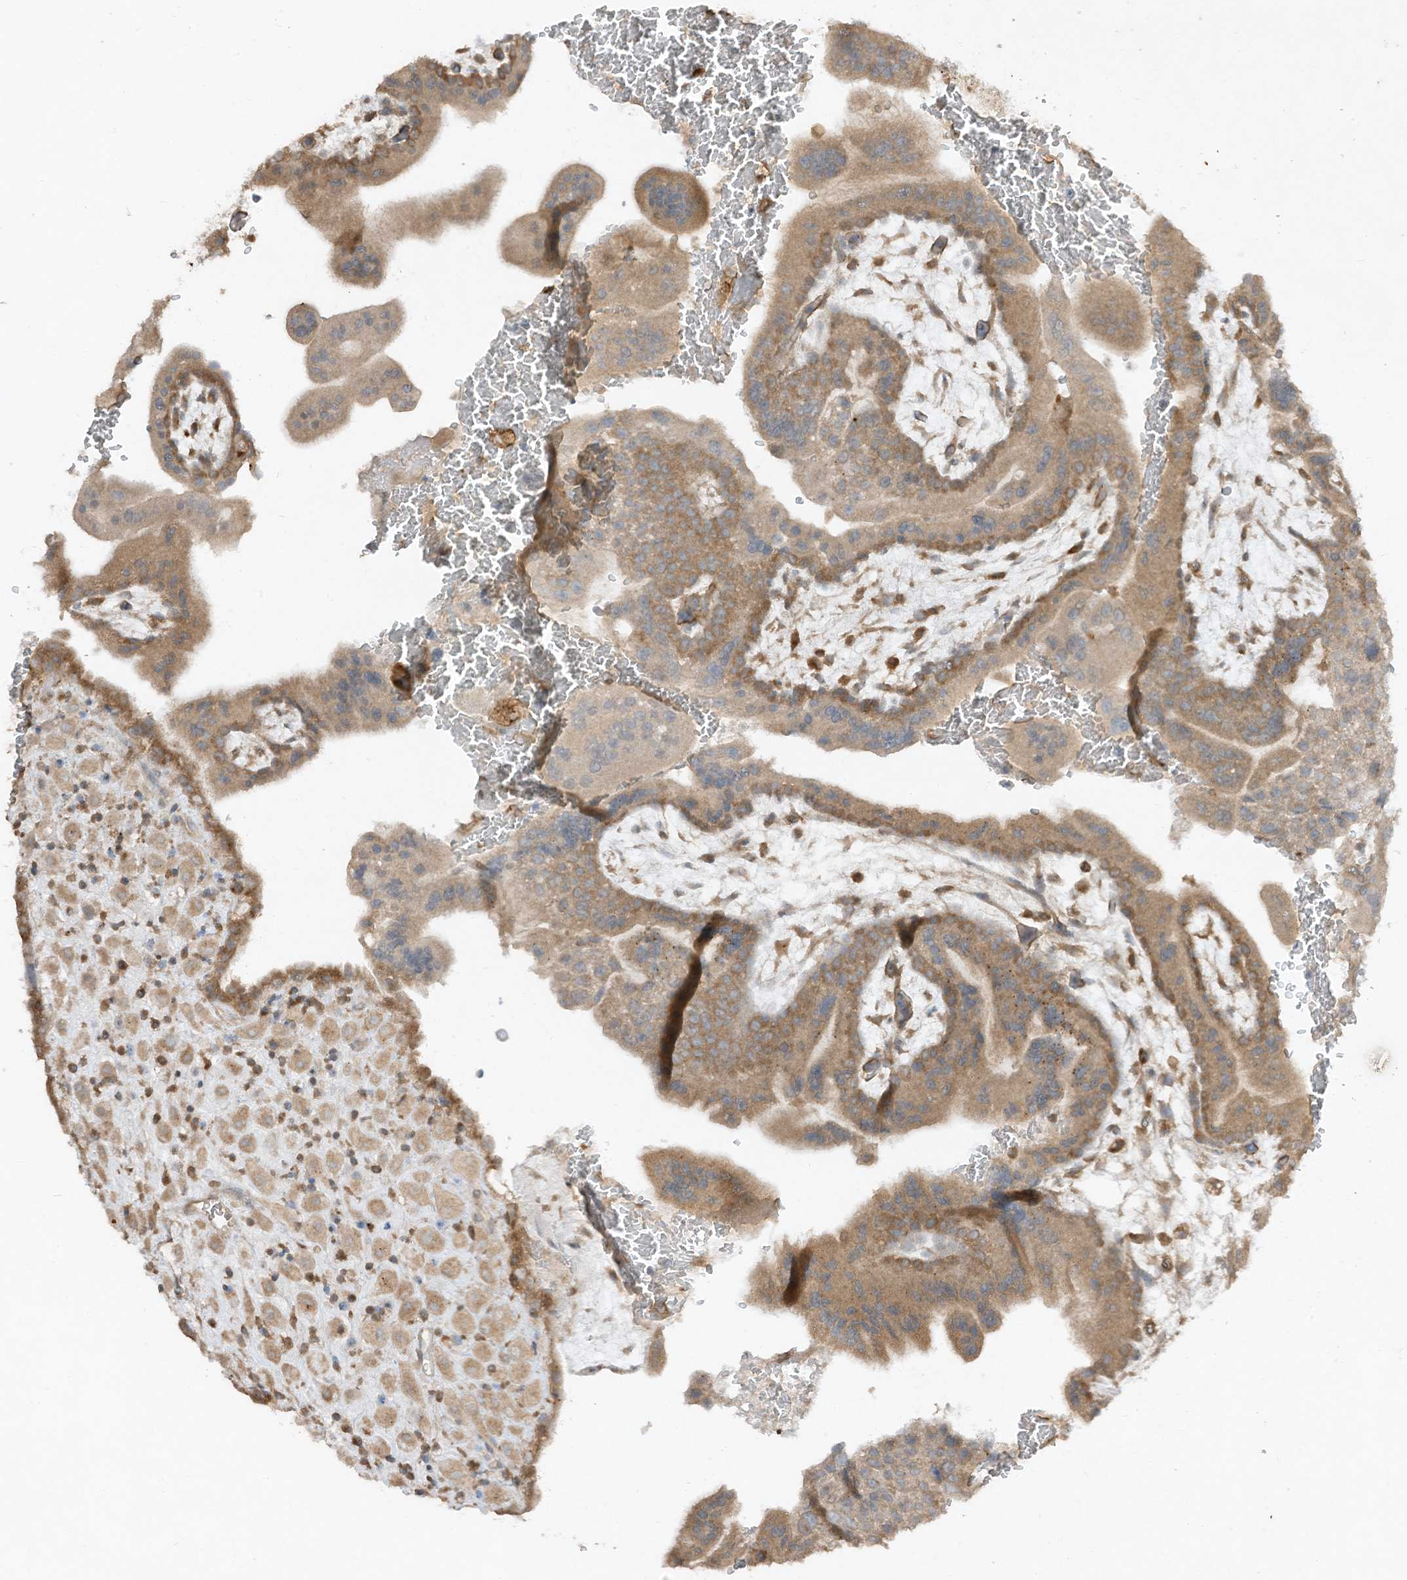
{"staining": {"intensity": "weak", "quantity": ">75%", "location": "cytoplasmic/membranous"}, "tissue": "placenta", "cell_type": "Decidual cells", "image_type": "normal", "snomed": [{"axis": "morphology", "description": "Normal tissue, NOS"}, {"axis": "topography", "description": "Placenta"}], "caption": "Protein staining of normal placenta shows weak cytoplasmic/membranous expression in approximately >75% of decidual cells. Immunohistochemistry stains the protein of interest in brown and the nuclei are stained blue.", "gene": "LDAH", "patient": {"sex": "female", "age": 35}}